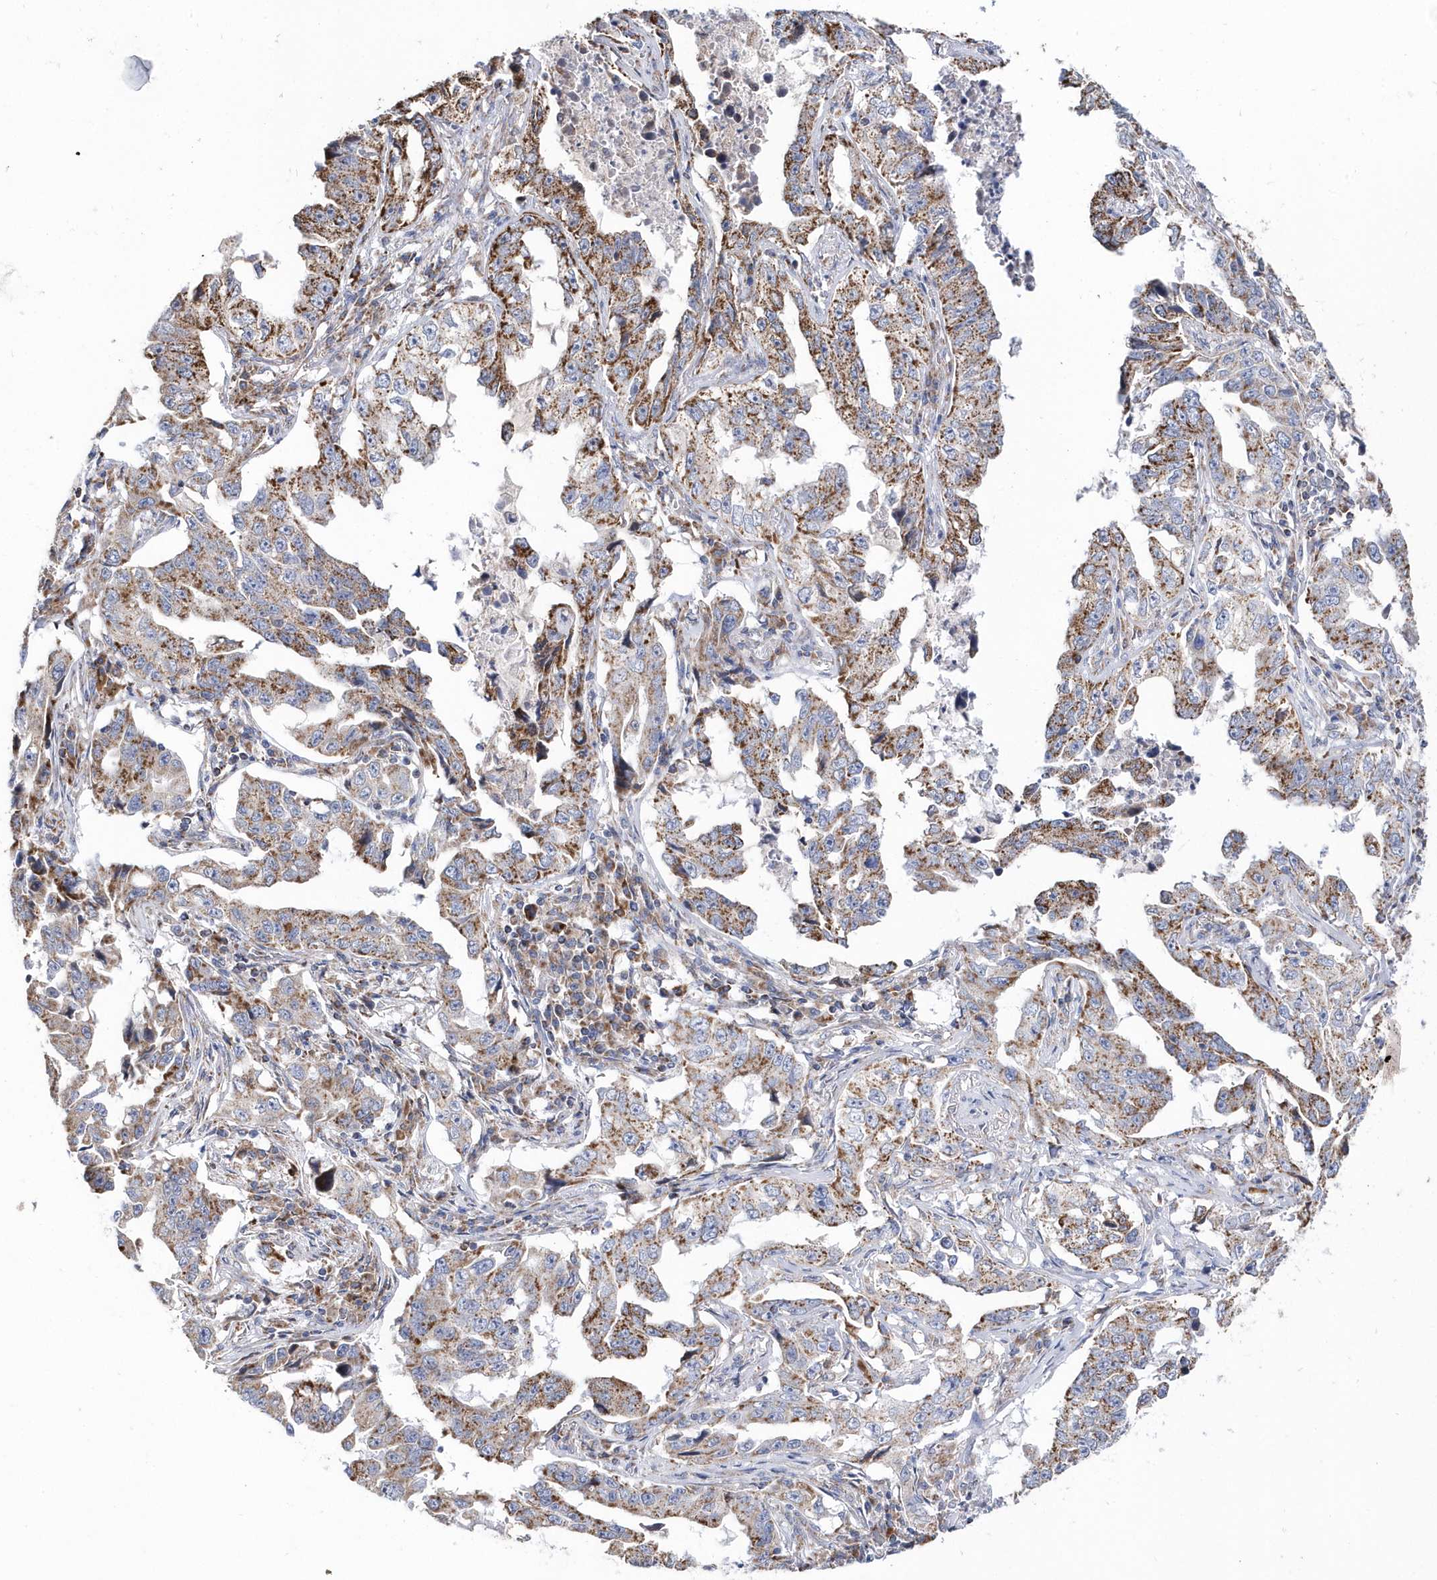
{"staining": {"intensity": "moderate", "quantity": ">75%", "location": "cytoplasmic/membranous"}, "tissue": "lung cancer", "cell_type": "Tumor cells", "image_type": "cancer", "snomed": [{"axis": "morphology", "description": "Adenocarcinoma, NOS"}, {"axis": "topography", "description": "Lung"}], "caption": "Immunohistochemical staining of human adenocarcinoma (lung) demonstrates moderate cytoplasmic/membranous protein expression in about >75% of tumor cells.", "gene": "SPATA5", "patient": {"sex": "female", "age": 51}}